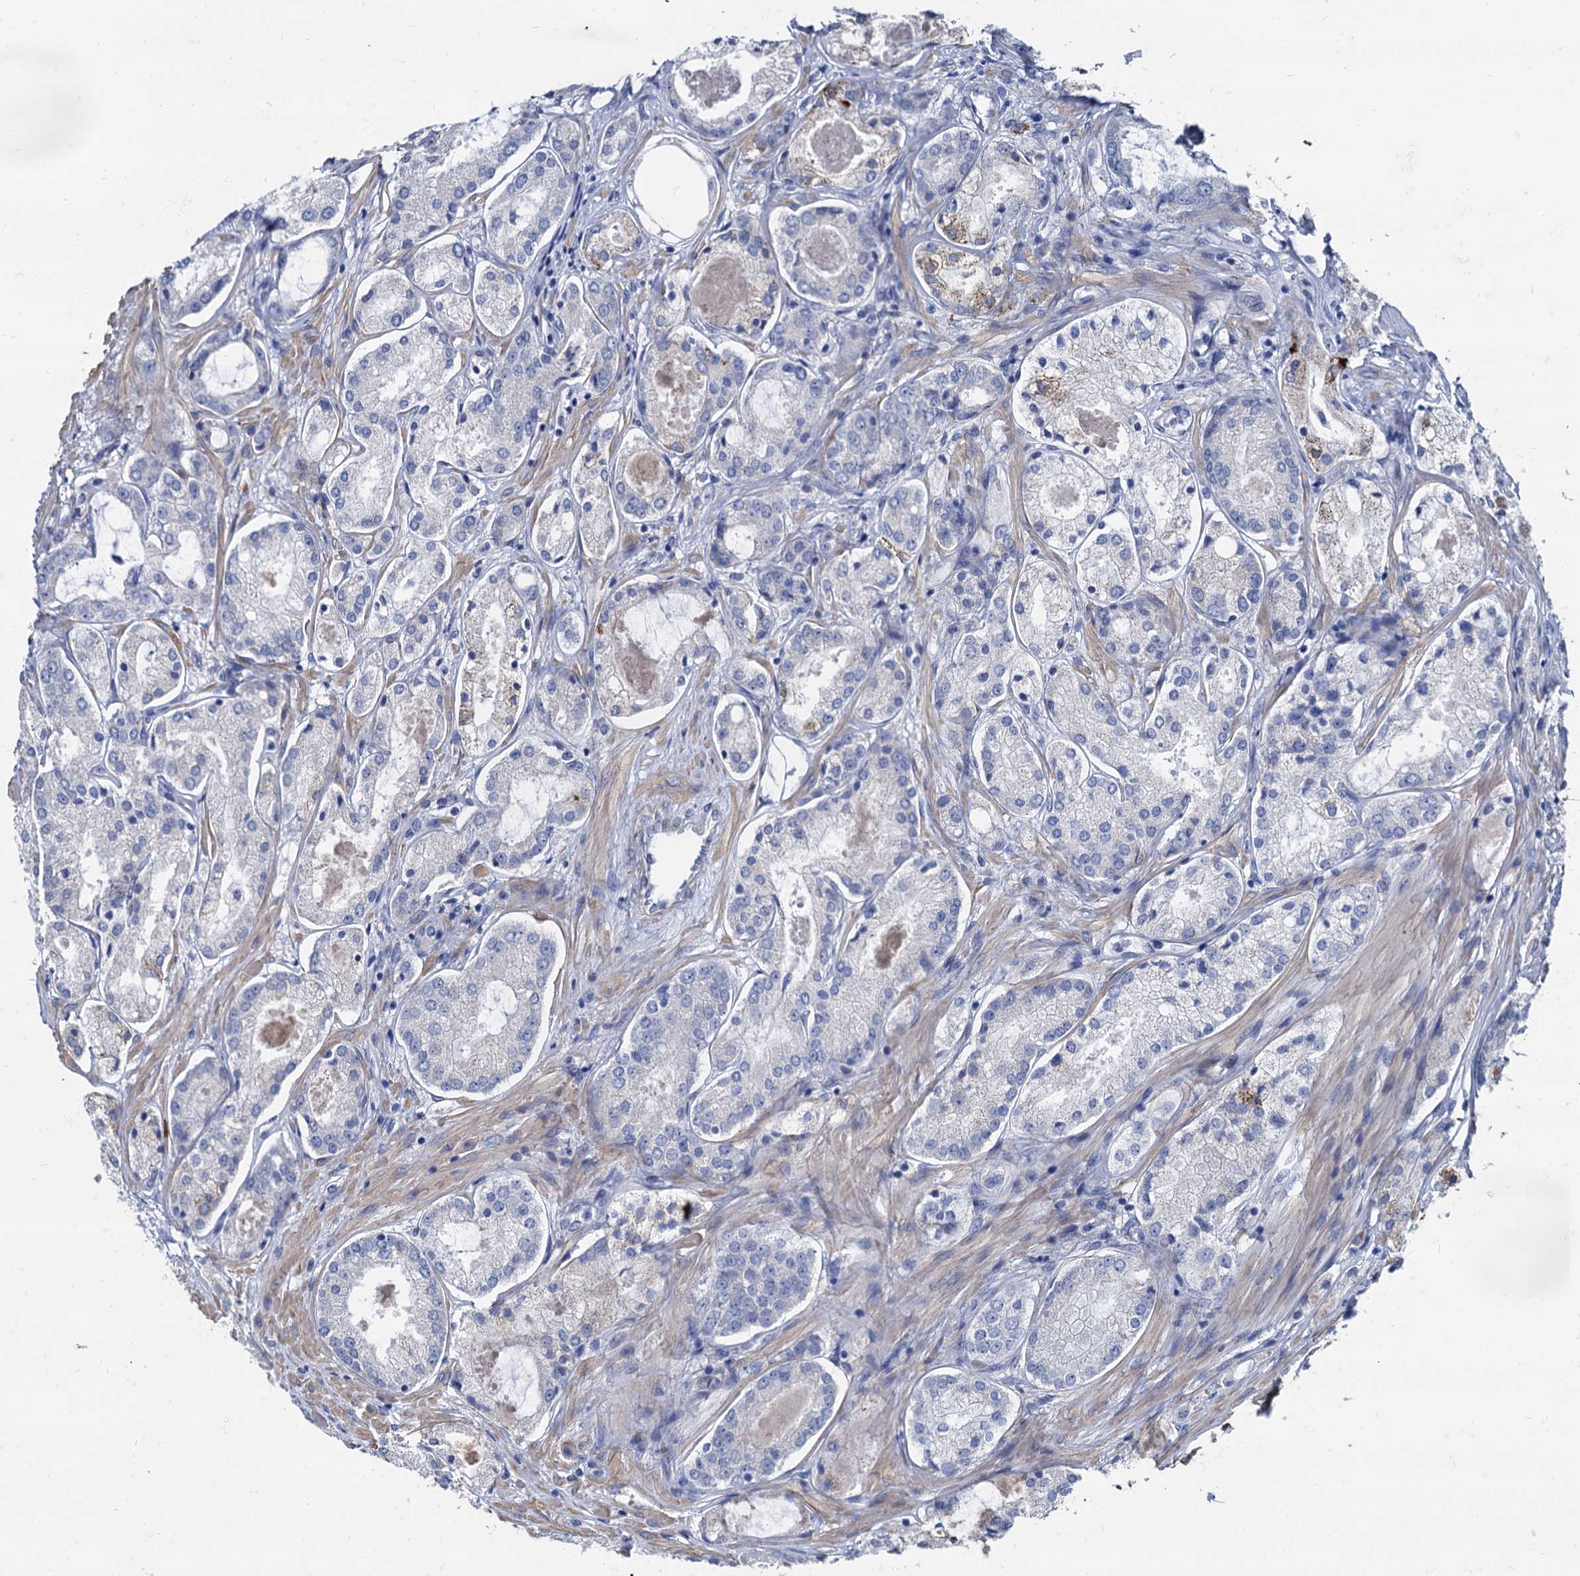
{"staining": {"intensity": "negative", "quantity": "none", "location": "none"}, "tissue": "prostate cancer", "cell_type": "Tumor cells", "image_type": "cancer", "snomed": [{"axis": "morphology", "description": "Adenocarcinoma, Low grade"}, {"axis": "topography", "description": "Prostate and seminal vesicle, NOS"}], "caption": "The immunohistochemistry (IHC) photomicrograph has no significant positivity in tumor cells of prostate cancer tissue. (Brightfield microscopy of DAB immunohistochemistry at high magnification).", "gene": "FOXR2", "patient": {"sex": "male", "age": 60}}